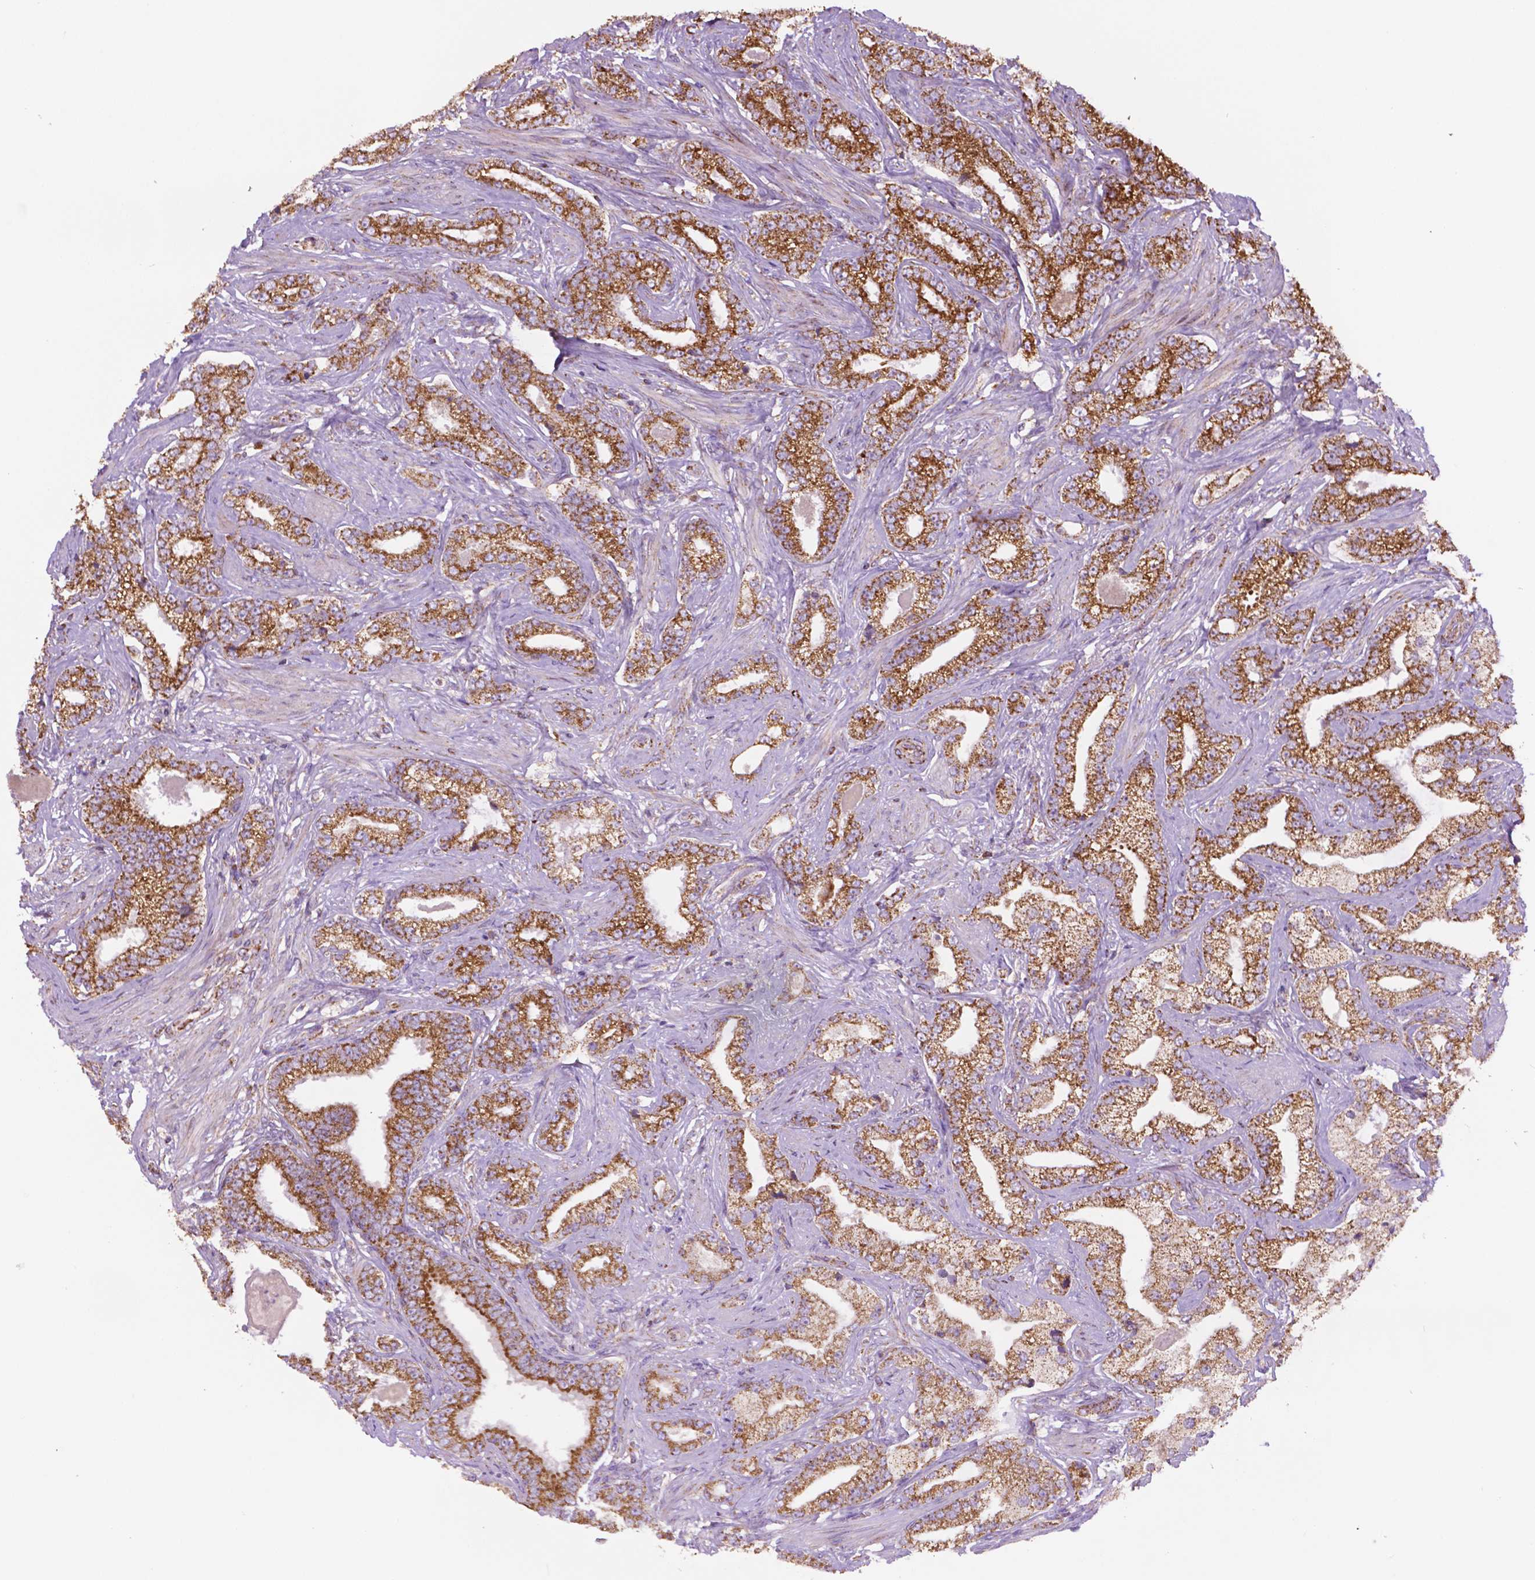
{"staining": {"intensity": "strong", "quantity": ">75%", "location": "cytoplasmic/membranous"}, "tissue": "prostate cancer", "cell_type": "Tumor cells", "image_type": "cancer", "snomed": [{"axis": "morphology", "description": "Adenocarcinoma, Low grade"}, {"axis": "topography", "description": "Prostate"}], "caption": "A high-resolution image shows immunohistochemistry (IHC) staining of prostate cancer, which shows strong cytoplasmic/membranous expression in approximately >75% of tumor cells. Nuclei are stained in blue.", "gene": "ILVBL", "patient": {"sex": "male", "age": 61}}